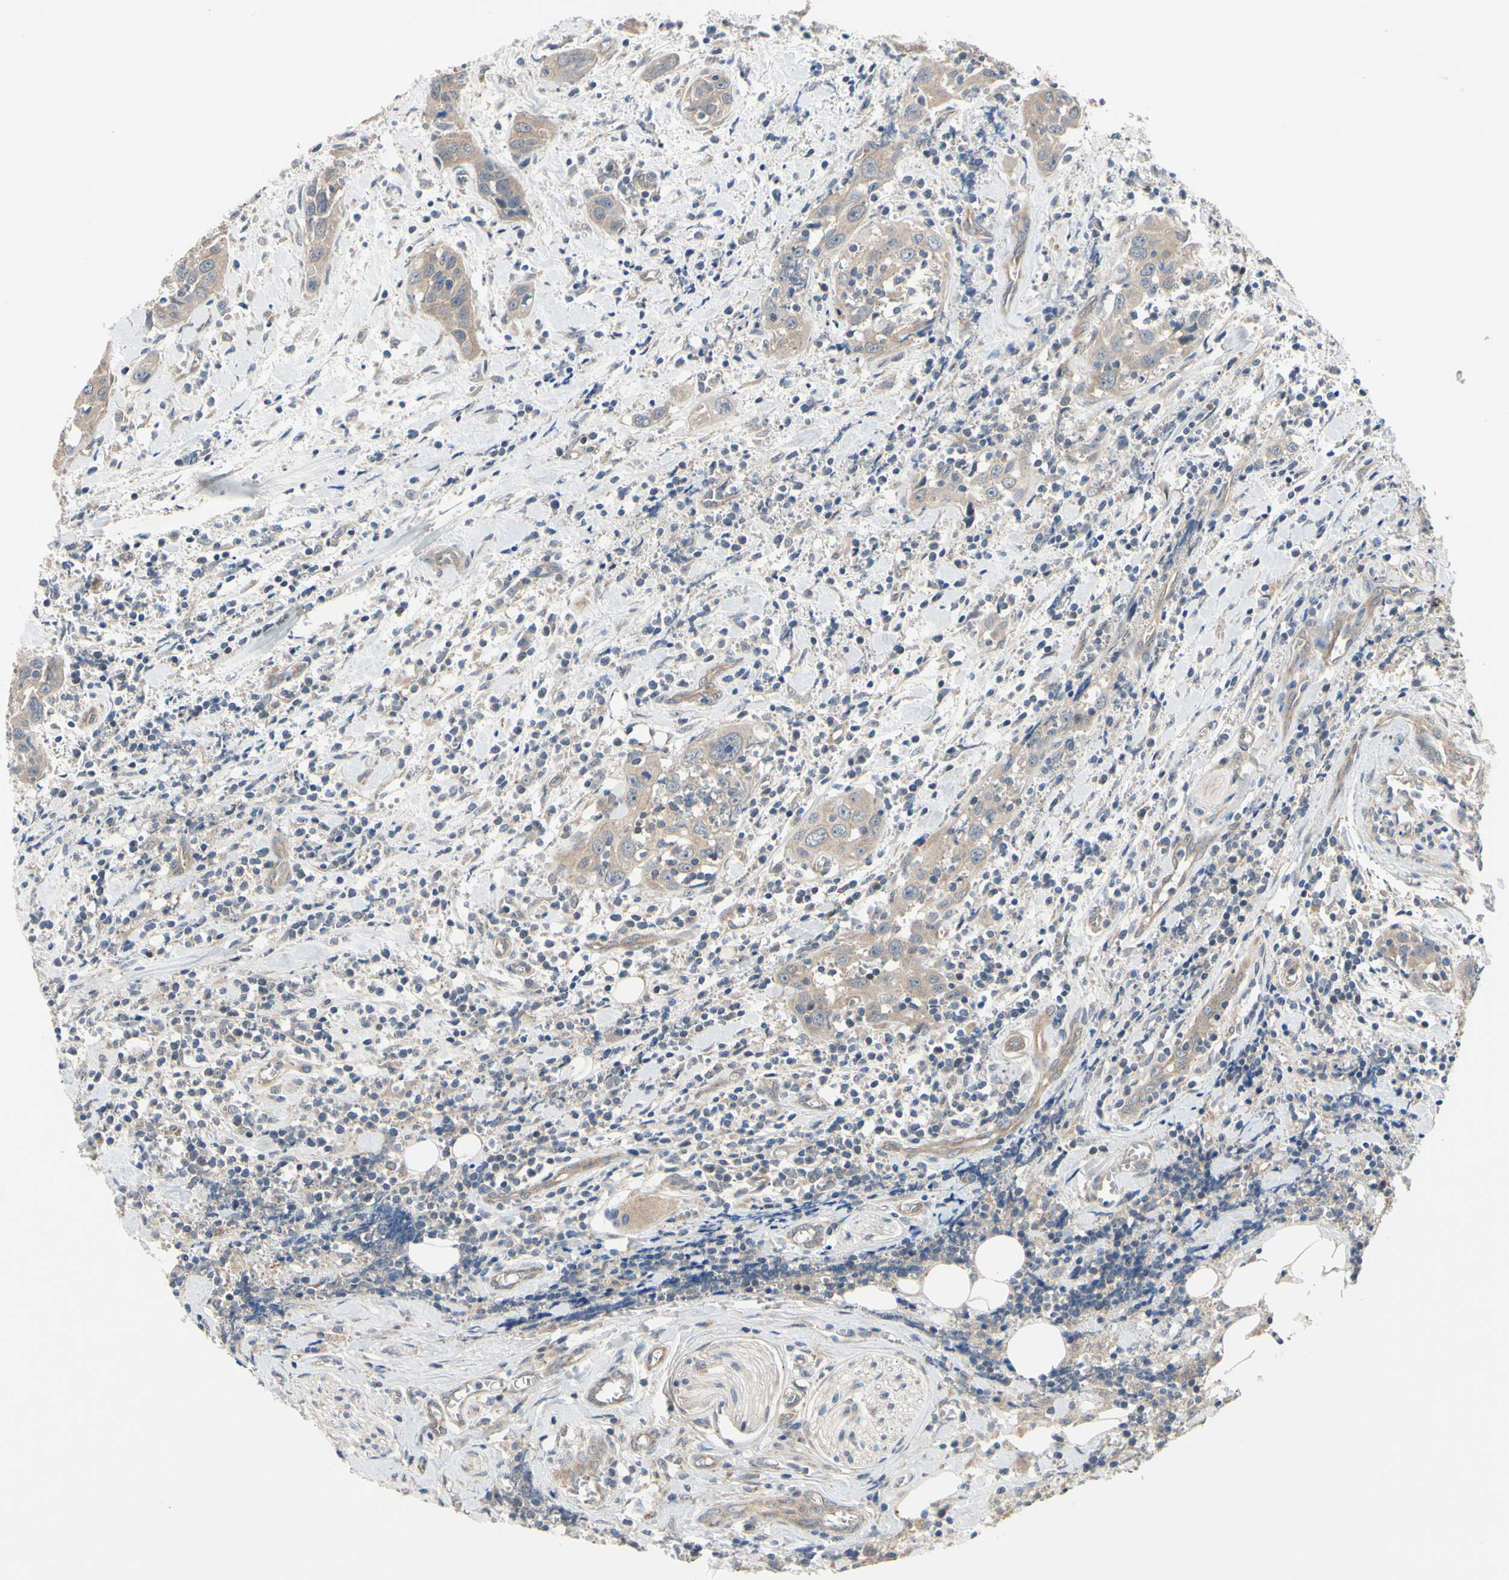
{"staining": {"intensity": "weak", "quantity": ">75%", "location": "cytoplasmic/membranous"}, "tissue": "head and neck cancer", "cell_type": "Tumor cells", "image_type": "cancer", "snomed": [{"axis": "morphology", "description": "Squamous cell carcinoma, NOS"}, {"axis": "topography", "description": "Oral tissue"}, {"axis": "topography", "description": "Head-Neck"}], "caption": "Squamous cell carcinoma (head and neck) stained with DAB (3,3'-diaminobenzidine) immunohistochemistry displays low levels of weak cytoplasmic/membranous expression in approximately >75% of tumor cells. (DAB IHC, brown staining for protein, blue staining for nuclei).", "gene": "HILPDA", "patient": {"sex": "female", "age": 50}}